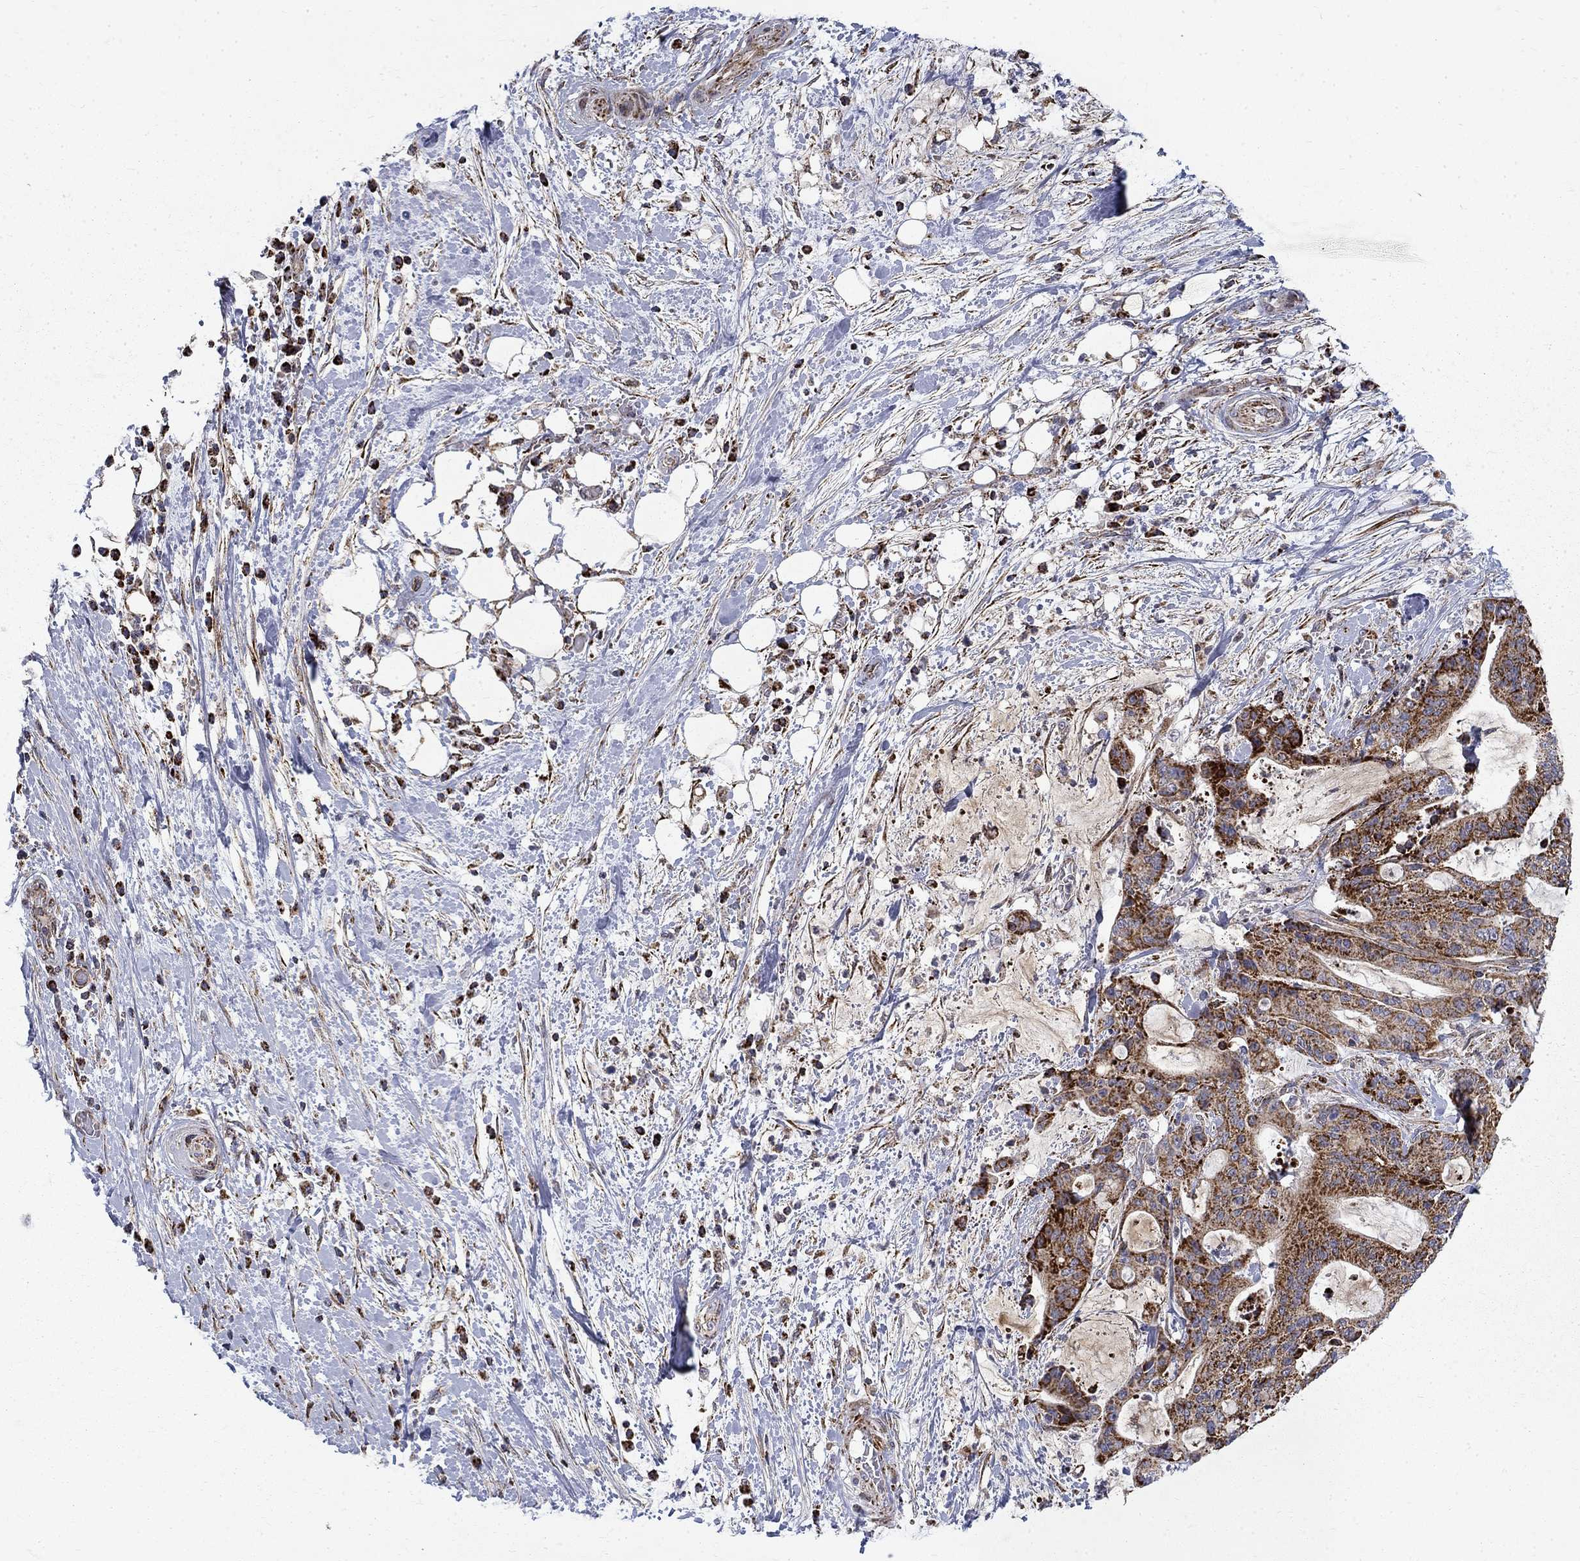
{"staining": {"intensity": "strong", "quantity": ">75%", "location": "cytoplasmic/membranous"}, "tissue": "liver cancer", "cell_type": "Tumor cells", "image_type": "cancer", "snomed": [{"axis": "morphology", "description": "Cholangiocarcinoma"}, {"axis": "topography", "description": "Liver"}], "caption": "Protein expression analysis of liver cholangiocarcinoma displays strong cytoplasmic/membranous staining in about >75% of tumor cells.", "gene": "PCBP3", "patient": {"sex": "female", "age": 73}}